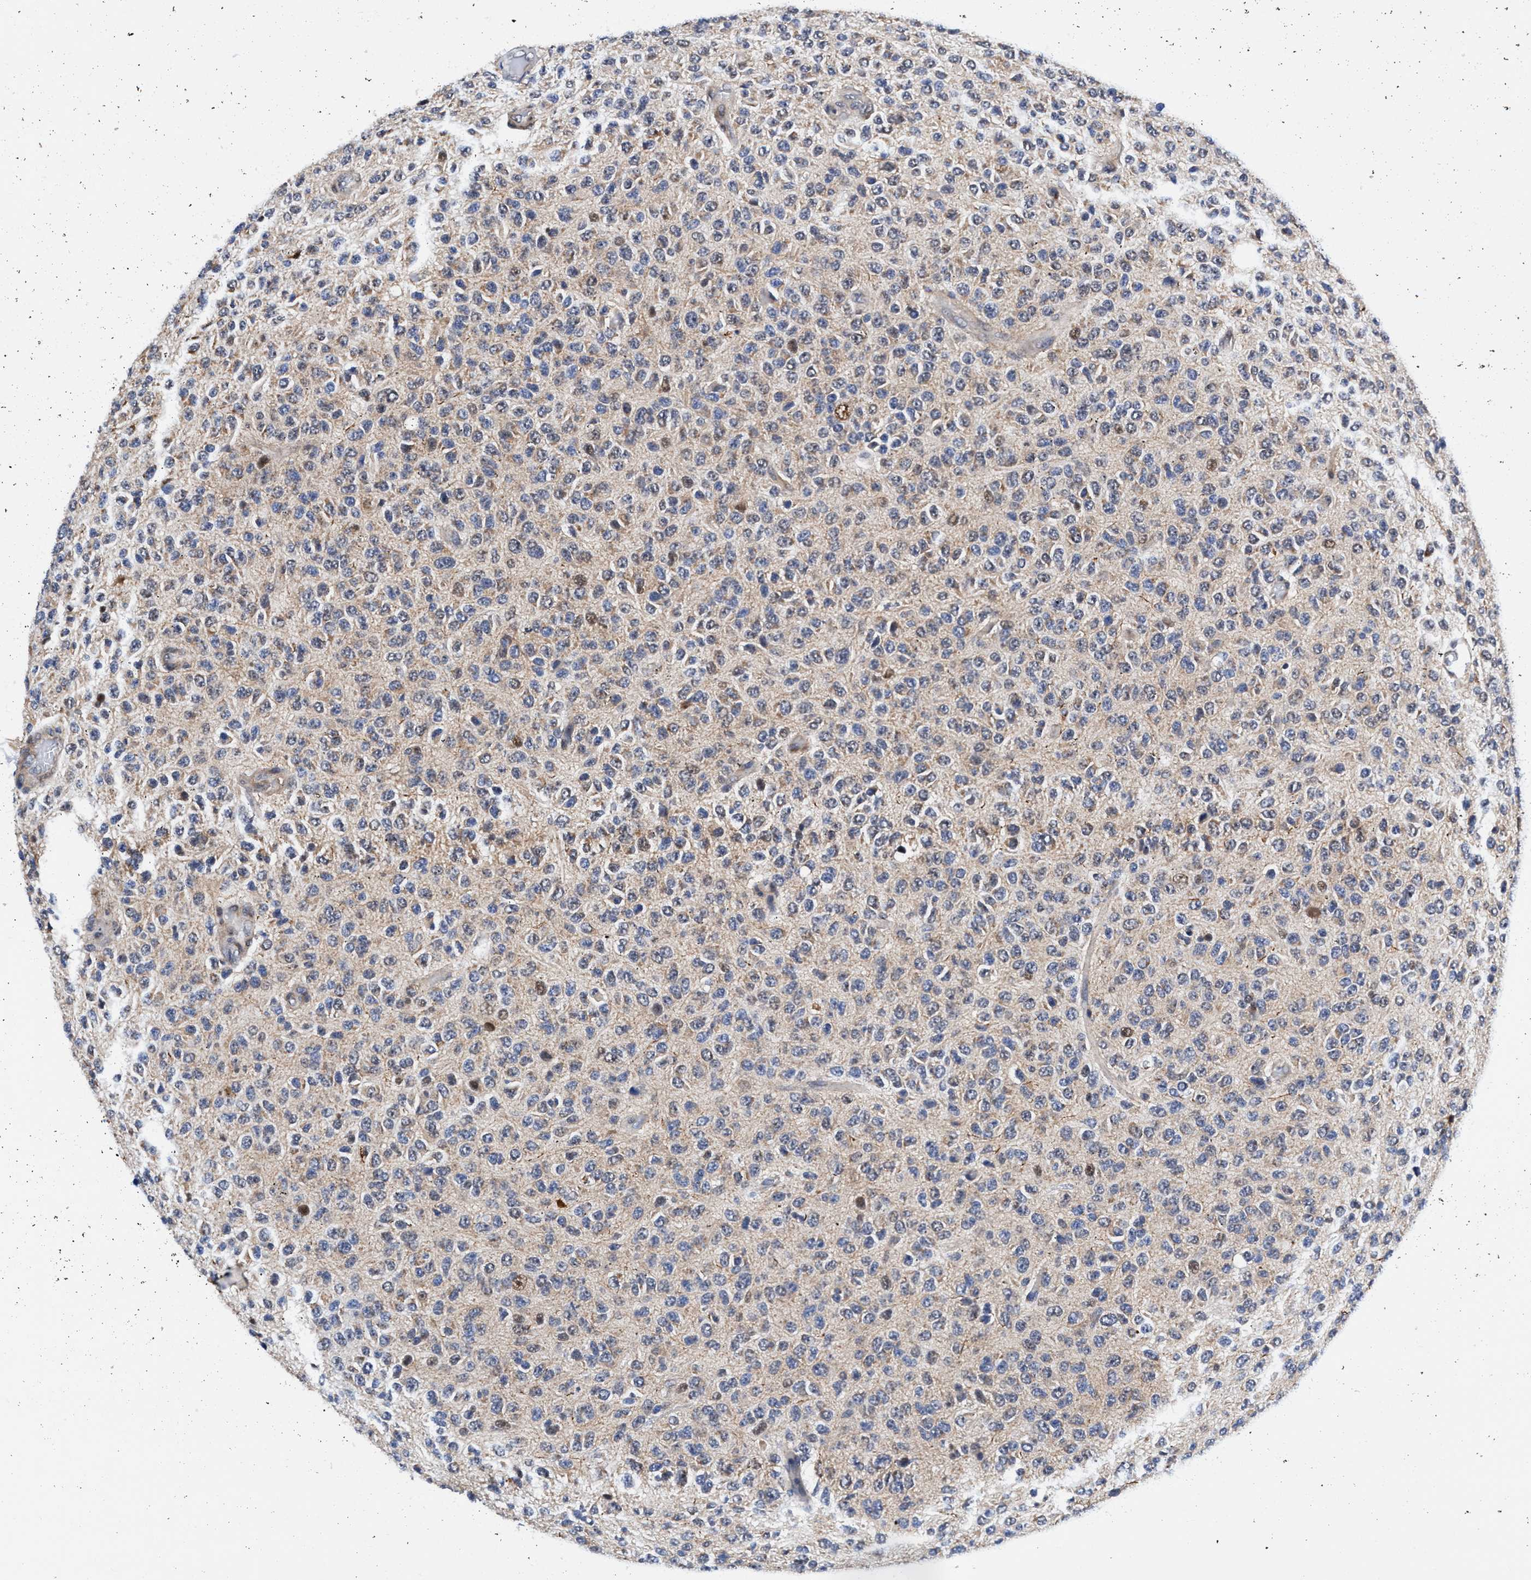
{"staining": {"intensity": "weak", "quantity": "<25%", "location": "cytoplasmic/membranous"}, "tissue": "glioma", "cell_type": "Tumor cells", "image_type": "cancer", "snomed": [{"axis": "morphology", "description": "Glioma, malignant, High grade"}, {"axis": "topography", "description": "pancreas cauda"}], "caption": "A histopathology image of glioma stained for a protein exhibits no brown staining in tumor cells.", "gene": "AGAP2", "patient": {"sex": "male", "age": 60}}